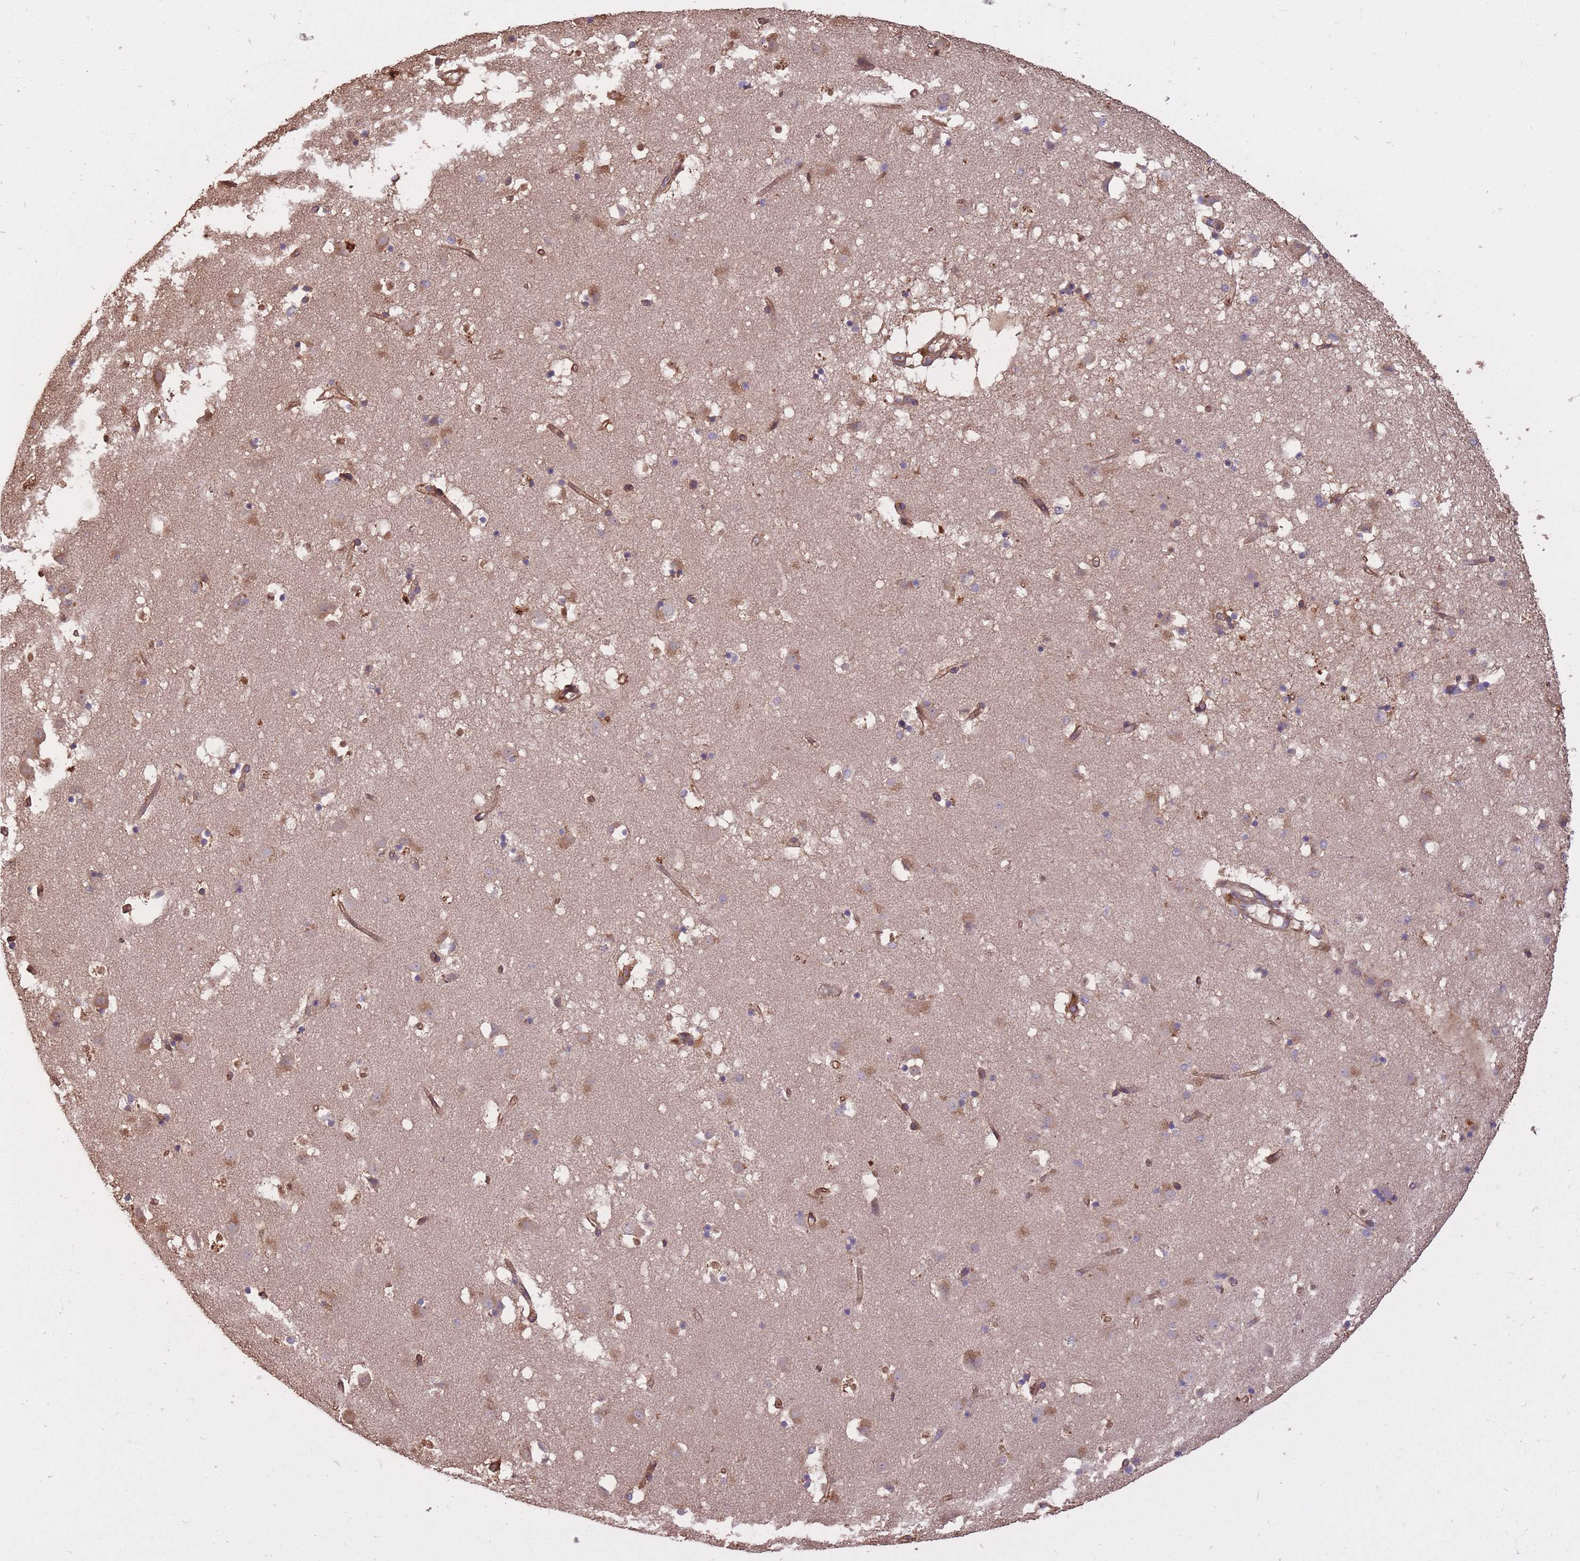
{"staining": {"intensity": "negative", "quantity": "none", "location": "none"}, "tissue": "caudate", "cell_type": "Glial cells", "image_type": "normal", "snomed": [{"axis": "morphology", "description": "Normal tissue, NOS"}, {"axis": "topography", "description": "Lateral ventricle wall"}], "caption": "A micrograph of human caudate is negative for staining in glial cells. (DAB (3,3'-diaminobenzidine) immunohistochemistry (IHC) with hematoxylin counter stain).", "gene": "ARMH3", "patient": {"sex": "male", "age": 58}}